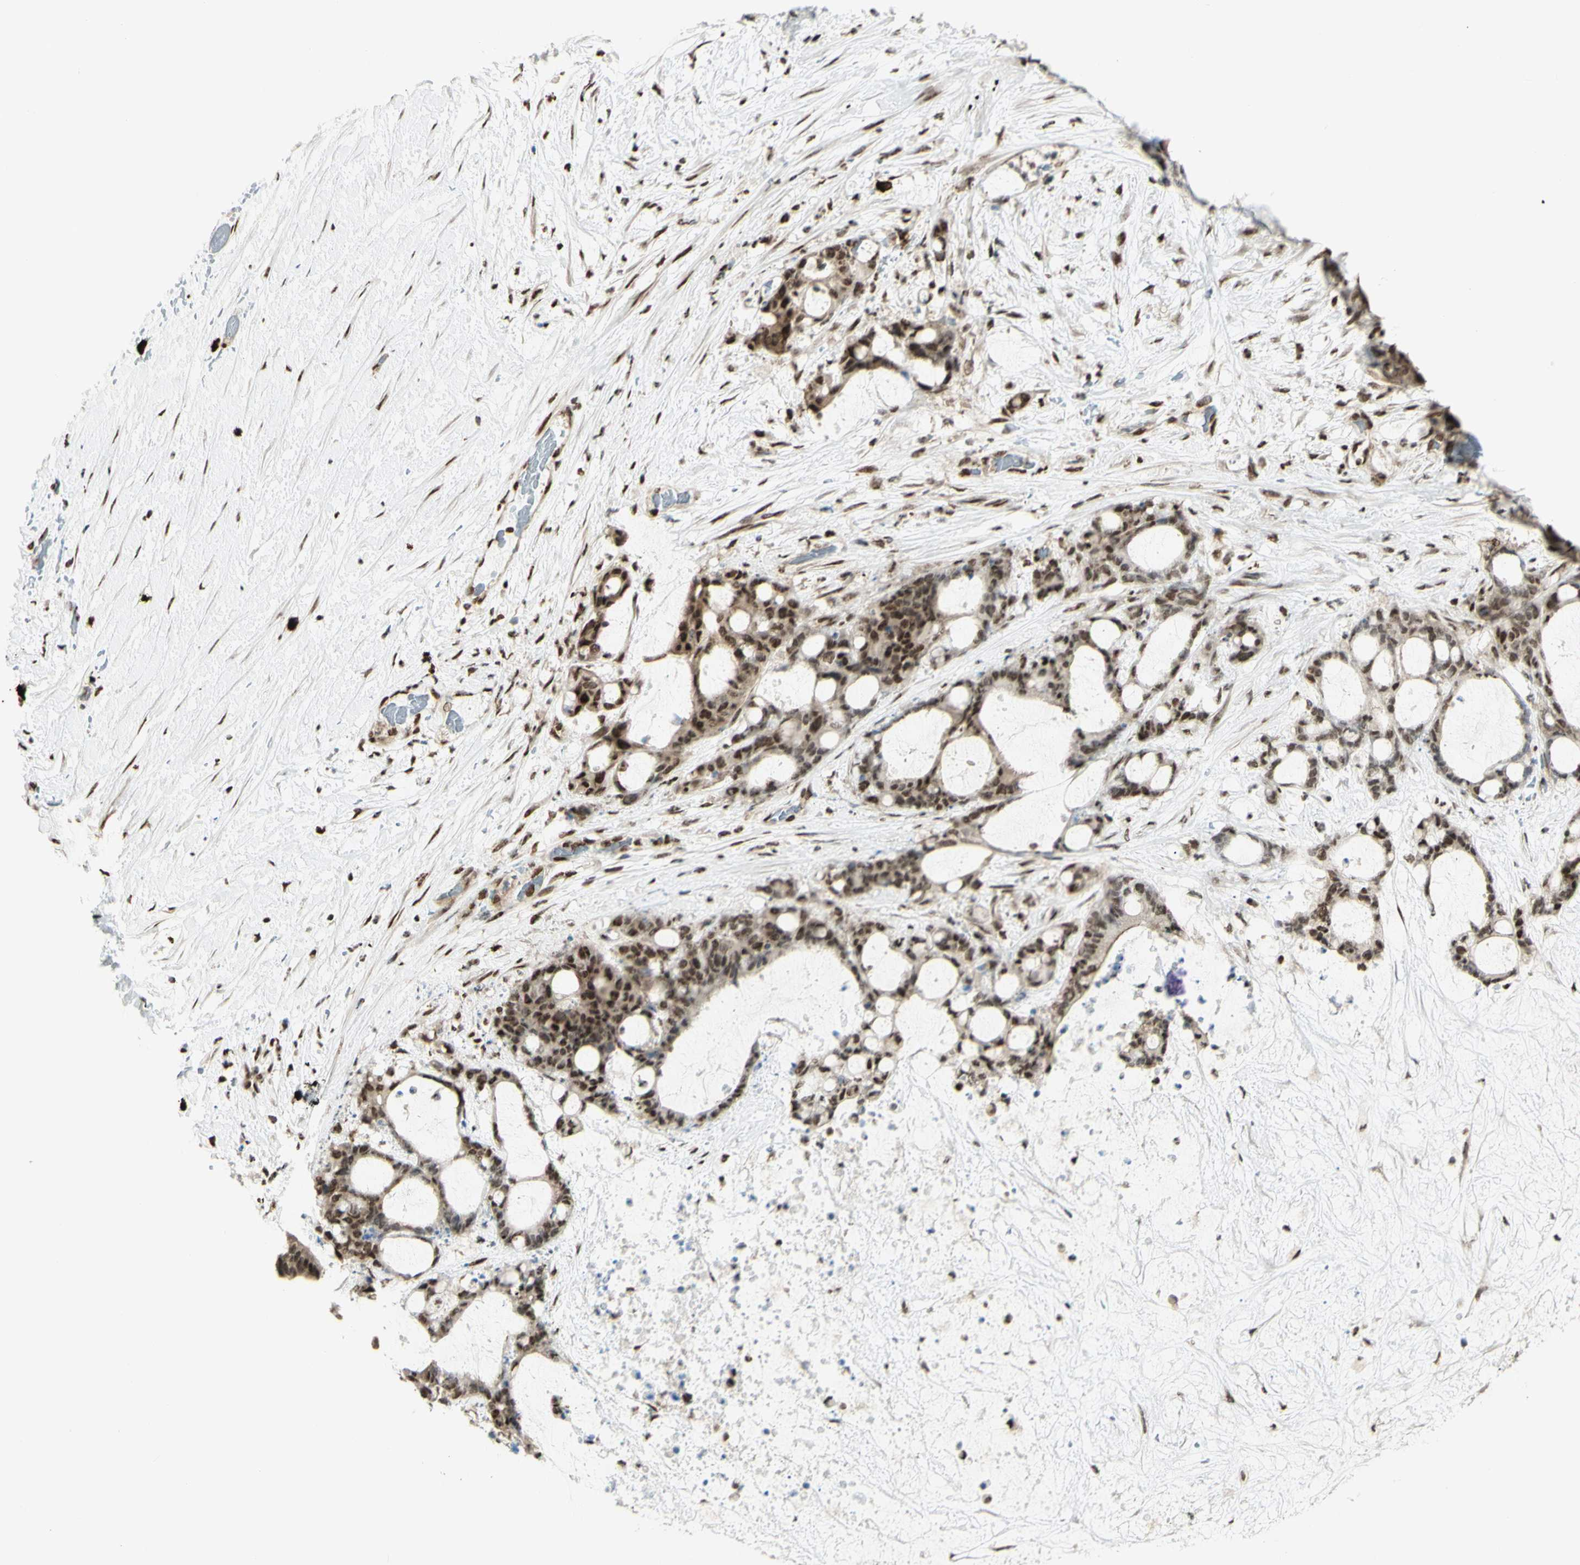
{"staining": {"intensity": "moderate", "quantity": ">75%", "location": "nuclear"}, "tissue": "liver cancer", "cell_type": "Tumor cells", "image_type": "cancer", "snomed": [{"axis": "morphology", "description": "Cholangiocarcinoma"}, {"axis": "topography", "description": "Liver"}], "caption": "Protein staining of liver cholangiocarcinoma tissue demonstrates moderate nuclear staining in approximately >75% of tumor cells.", "gene": "ZMYM6", "patient": {"sex": "female", "age": 73}}